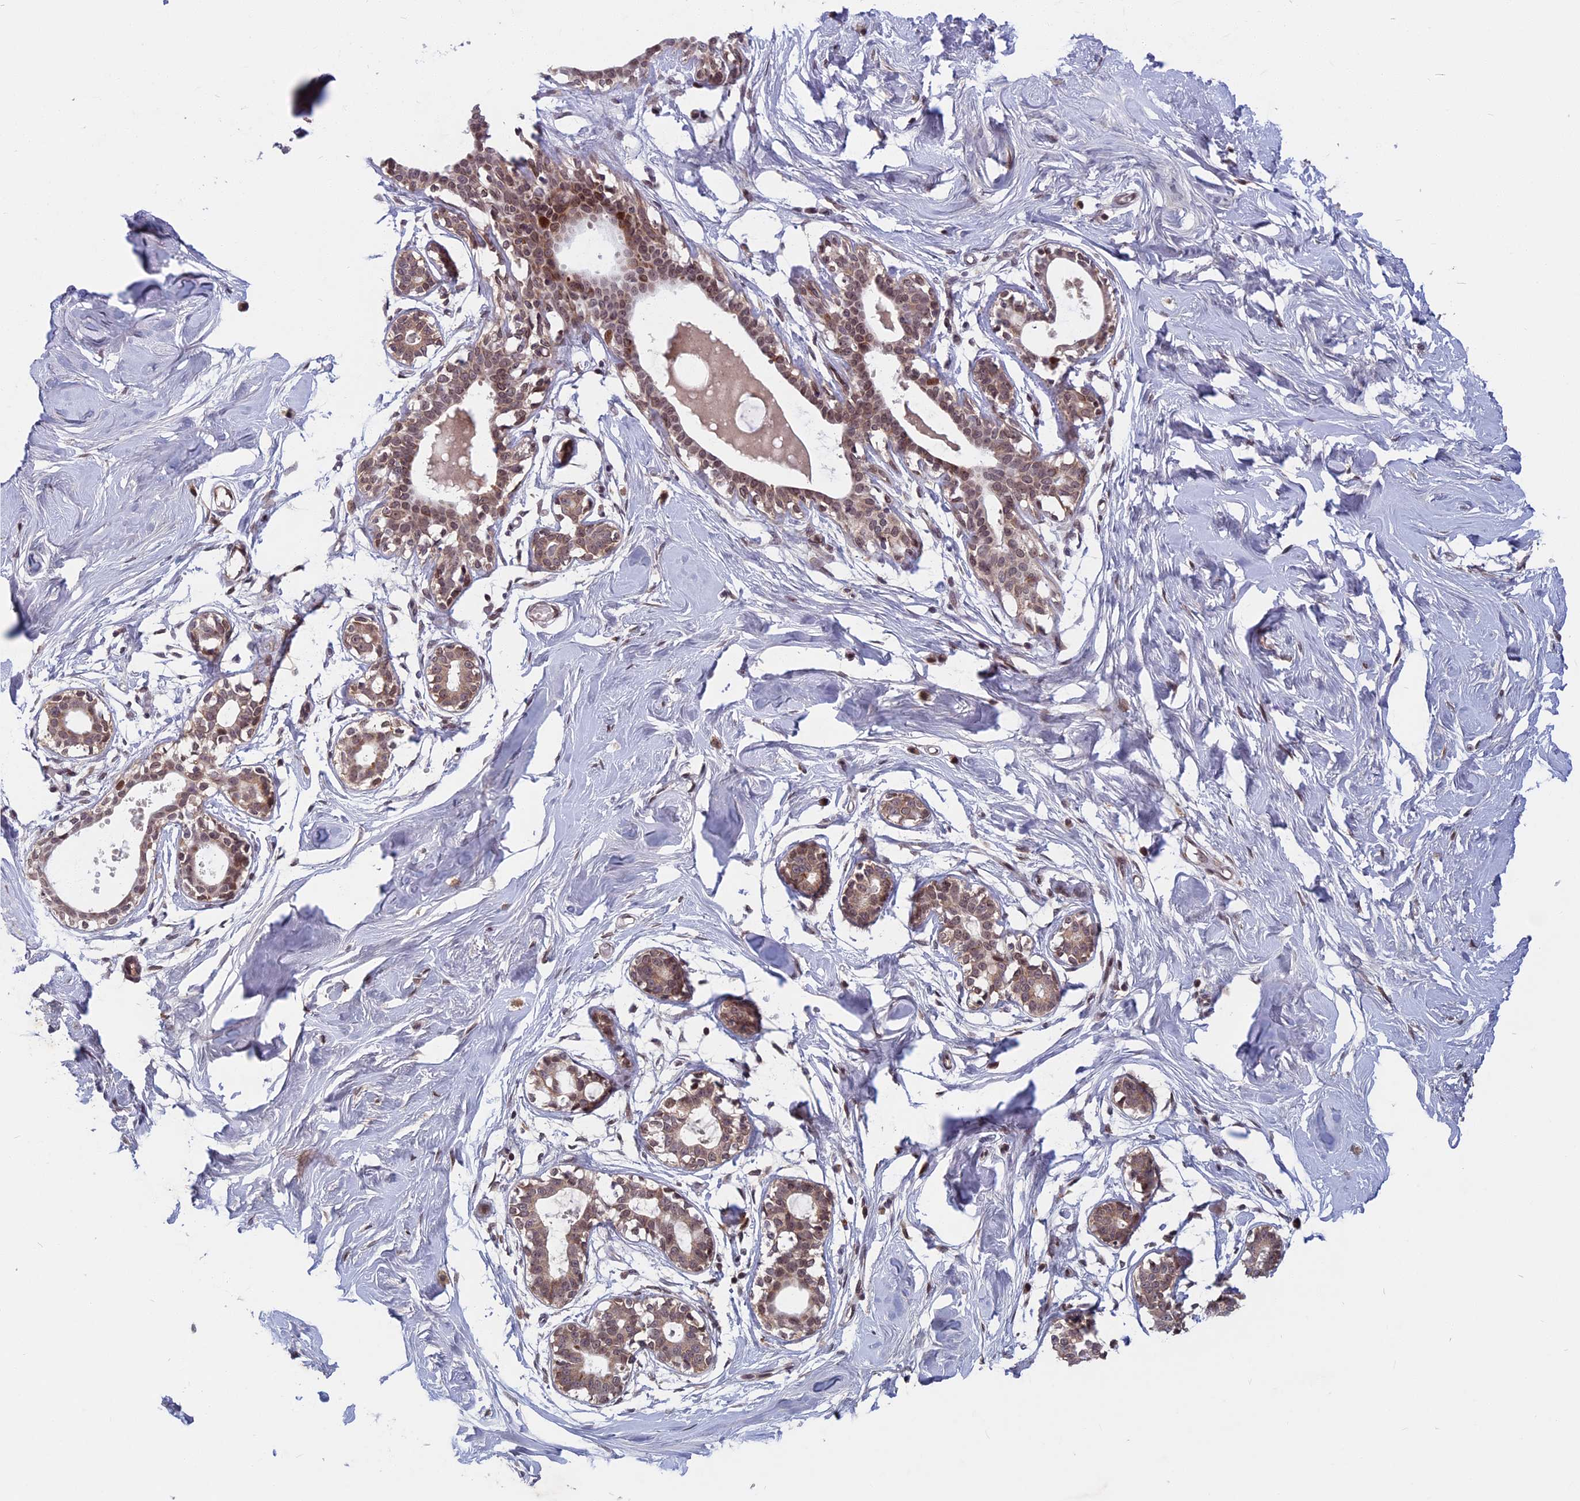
{"staining": {"intensity": "negative", "quantity": "none", "location": "none"}, "tissue": "breast", "cell_type": "Adipocytes", "image_type": "normal", "snomed": [{"axis": "morphology", "description": "Normal tissue, NOS"}, {"axis": "morphology", "description": "Adenoma, NOS"}, {"axis": "topography", "description": "Breast"}], "caption": "IHC image of unremarkable human breast stained for a protein (brown), which reveals no expression in adipocytes.", "gene": "CDC7", "patient": {"sex": "female", "age": 23}}